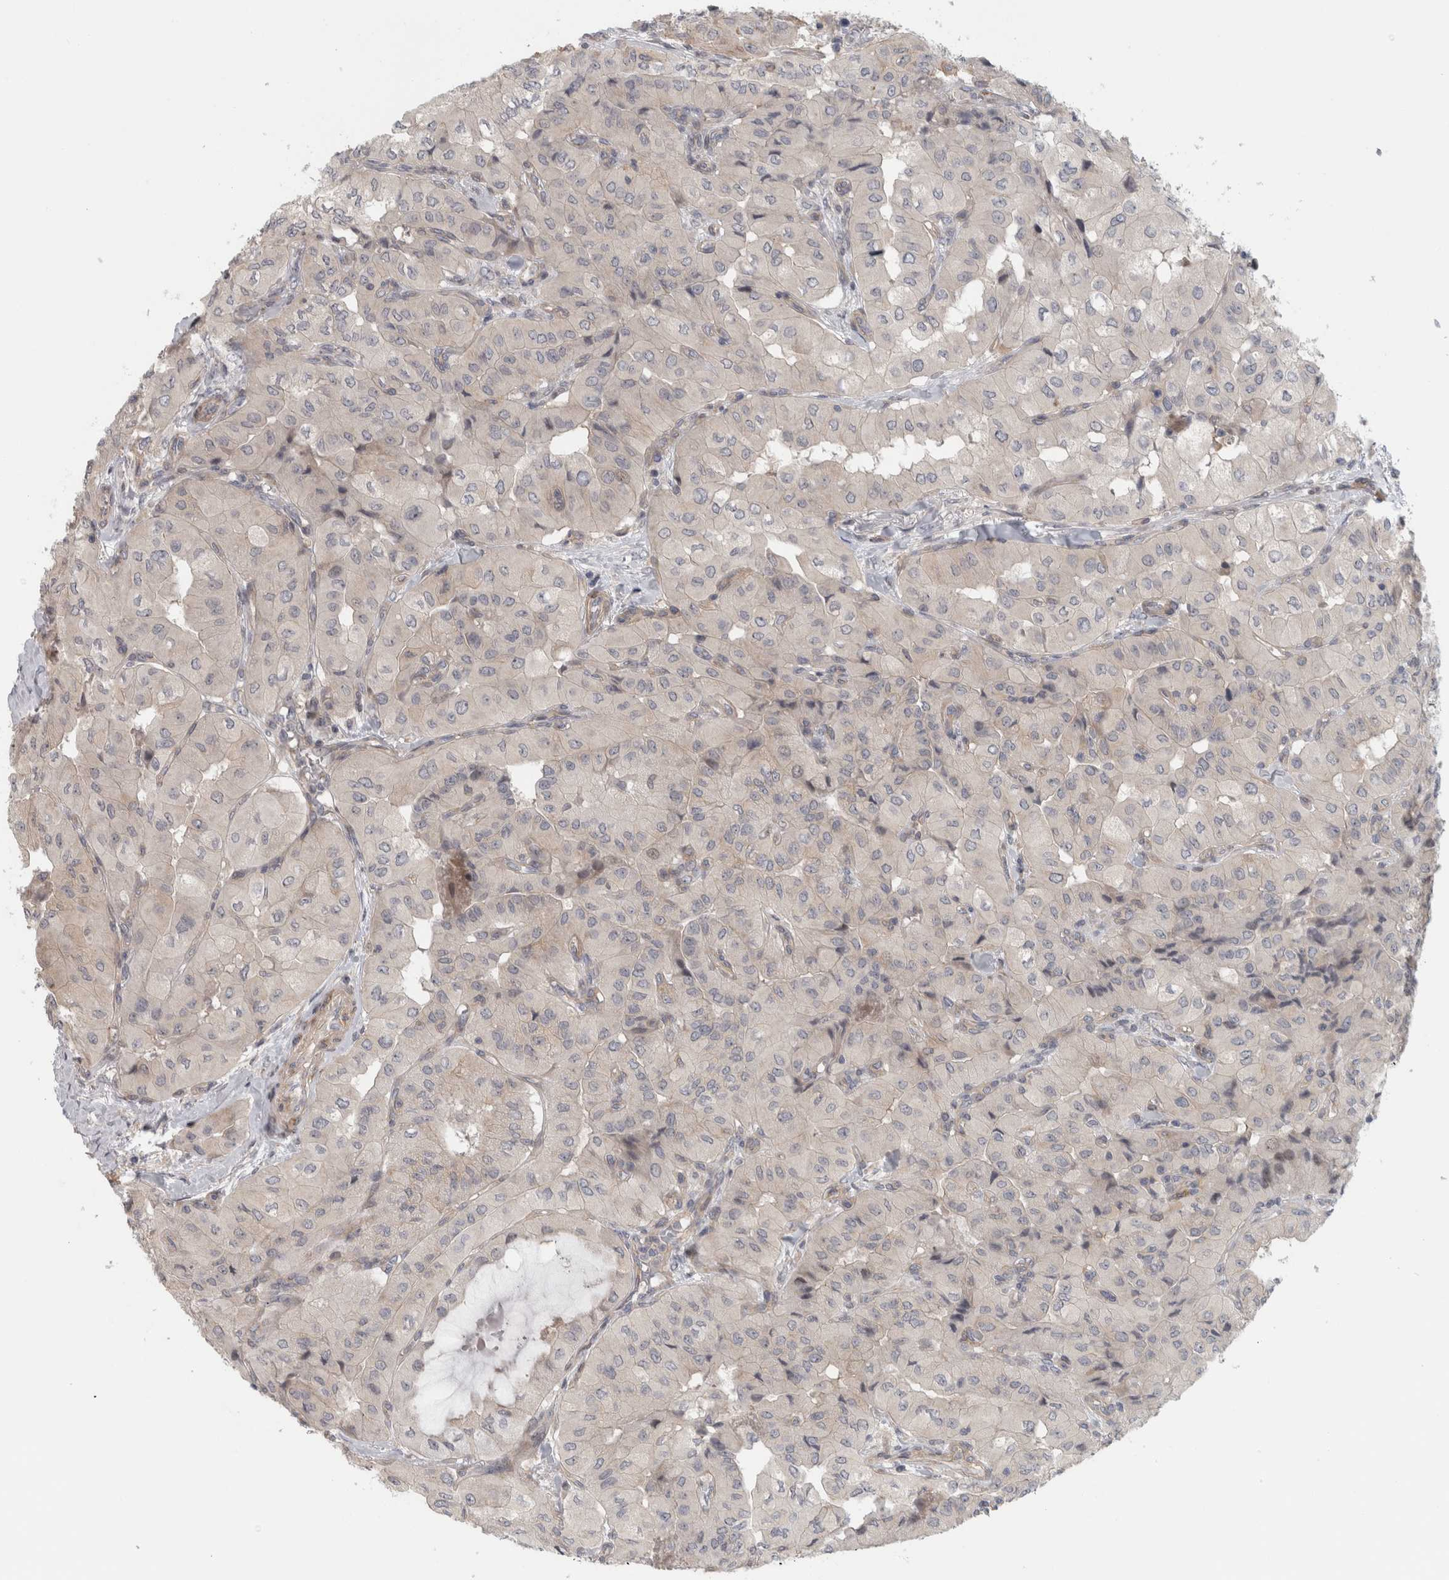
{"staining": {"intensity": "negative", "quantity": "none", "location": "none"}, "tissue": "thyroid cancer", "cell_type": "Tumor cells", "image_type": "cancer", "snomed": [{"axis": "morphology", "description": "Papillary adenocarcinoma, NOS"}, {"axis": "topography", "description": "Thyroid gland"}], "caption": "Thyroid cancer stained for a protein using immunohistochemistry (IHC) reveals no positivity tumor cells.", "gene": "ZNF804B", "patient": {"sex": "female", "age": 59}}